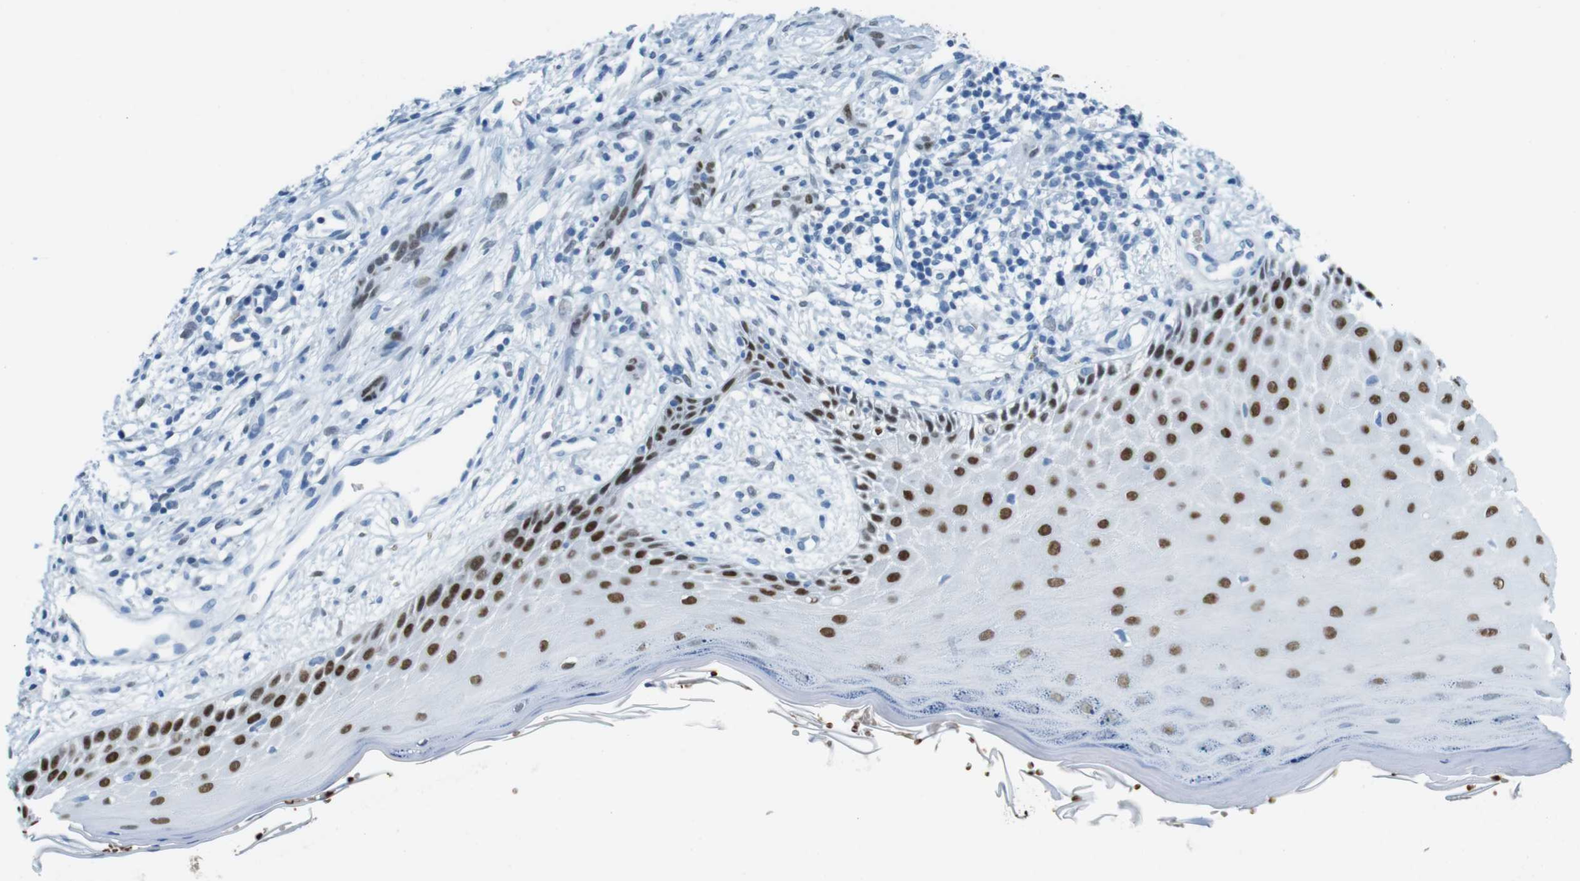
{"staining": {"intensity": "strong", "quantity": "25%-75%", "location": "nuclear"}, "tissue": "skin cancer", "cell_type": "Tumor cells", "image_type": "cancer", "snomed": [{"axis": "morphology", "description": "Basal cell carcinoma"}, {"axis": "topography", "description": "Skin"}], "caption": "Protein expression analysis of skin basal cell carcinoma reveals strong nuclear expression in about 25%-75% of tumor cells. The staining was performed using DAB (3,3'-diaminobenzidine), with brown indicating positive protein expression. Nuclei are stained blue with hematoxylin.", "gene": "TFAP2C", "patient": {"sex": "female", "age": 59}}